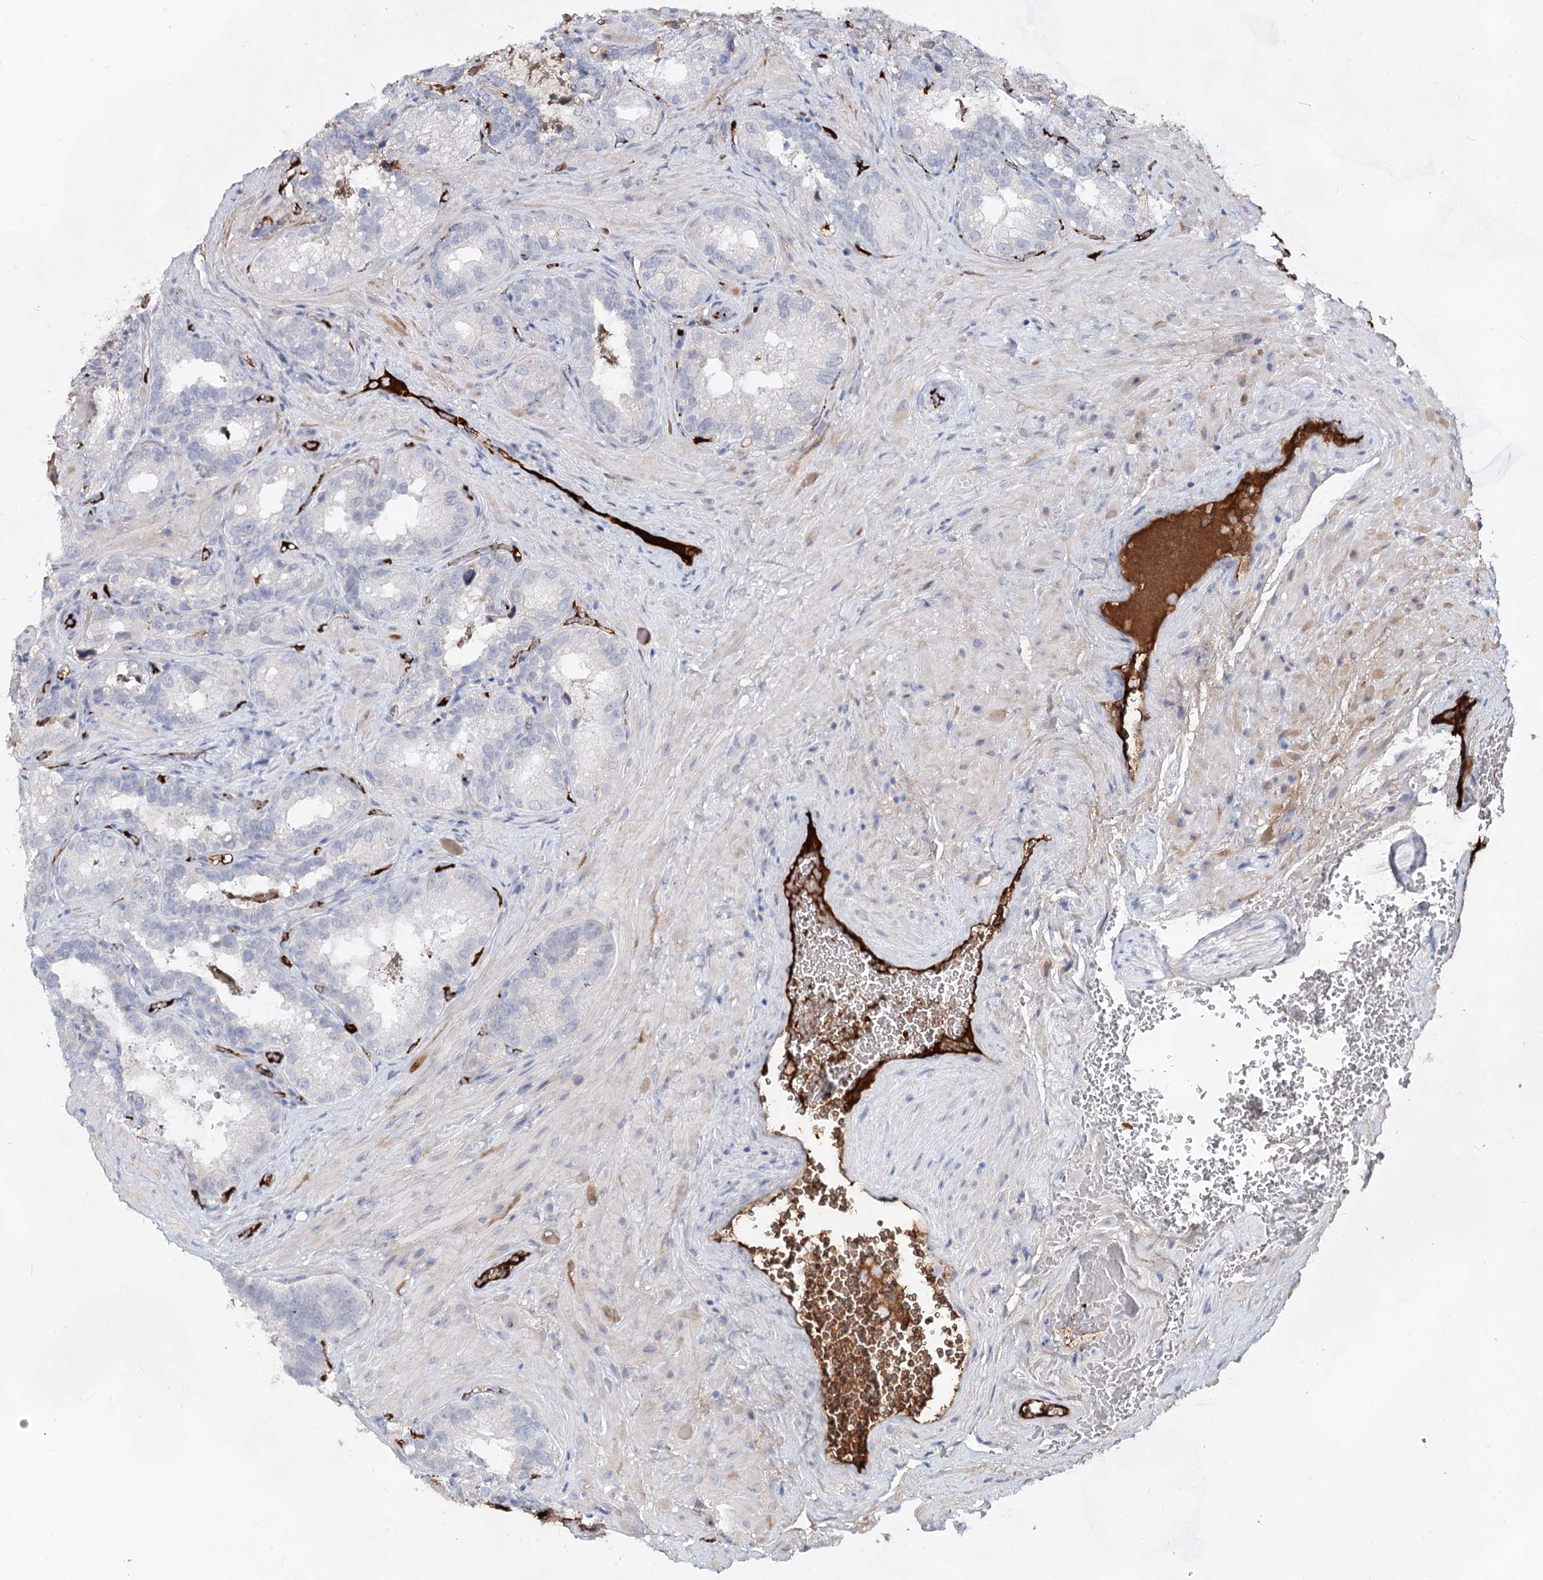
{"staining": {"intensity": "weak", "quantity": "<25%", "location": "cytoplasmic/membranous"}, "tissue": "seminal vesicle", "cell_type": "Glandular cells", "image_type": "normal", "snomed": [{"axis": "morphology", "description": "Normal tissue, NOS"}, {"axis": "topography", "description": "Seminal veicle"}, {"axis": "topography", "description": "Peripheral nerve tissue"}], "caption": "The photomicrograph exhibits no significant positivity in glandular cells of seminal vesicle. (Stains: DAB immunohistochemistry with hematoxylin counter stain, Microscopy: brightfield microscopy at high magnification).", "gene": "TASOR2", "patient": {"sex": "male", "age": 67}}